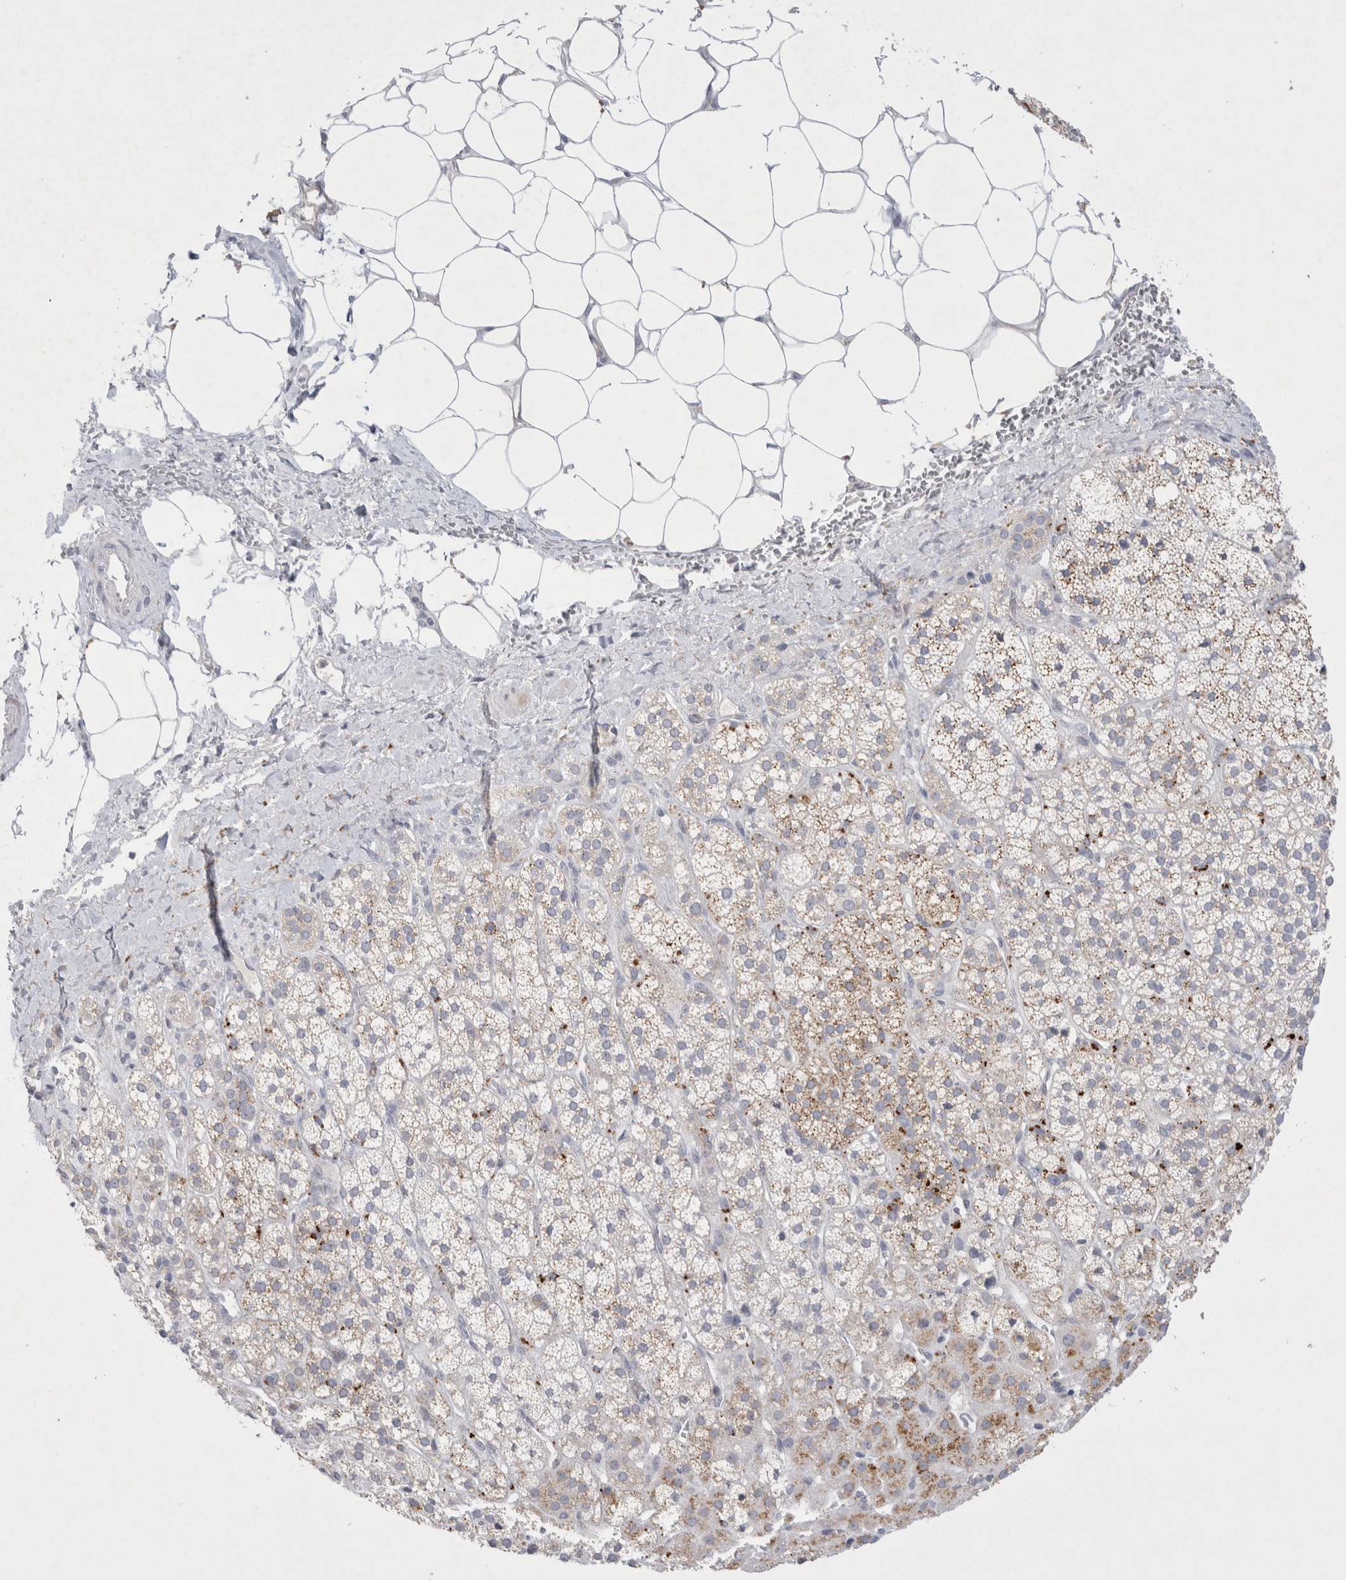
{"staining": {"intensity": "moderate", "quantity": "<25%", "location": "cytoplasmic/membranous"}, "tissue": "adrenal gland", "cell_type": "Glandular cells", "image_type": "normal", "snomed": [{"axis": "morphology", "description": "Normal tissue, NOS"}, {"axis": "topography", "description": "Adrenal gland"}], "caption": "The photomicrograph displays a brown stain indicating the presence of a protein in the cytoplasmic/membranous of glandular cells in adrenal gland. Nuclei are stained in blue.", "gene": "GAA", "patient": {"sex": "male", "age": 56}}